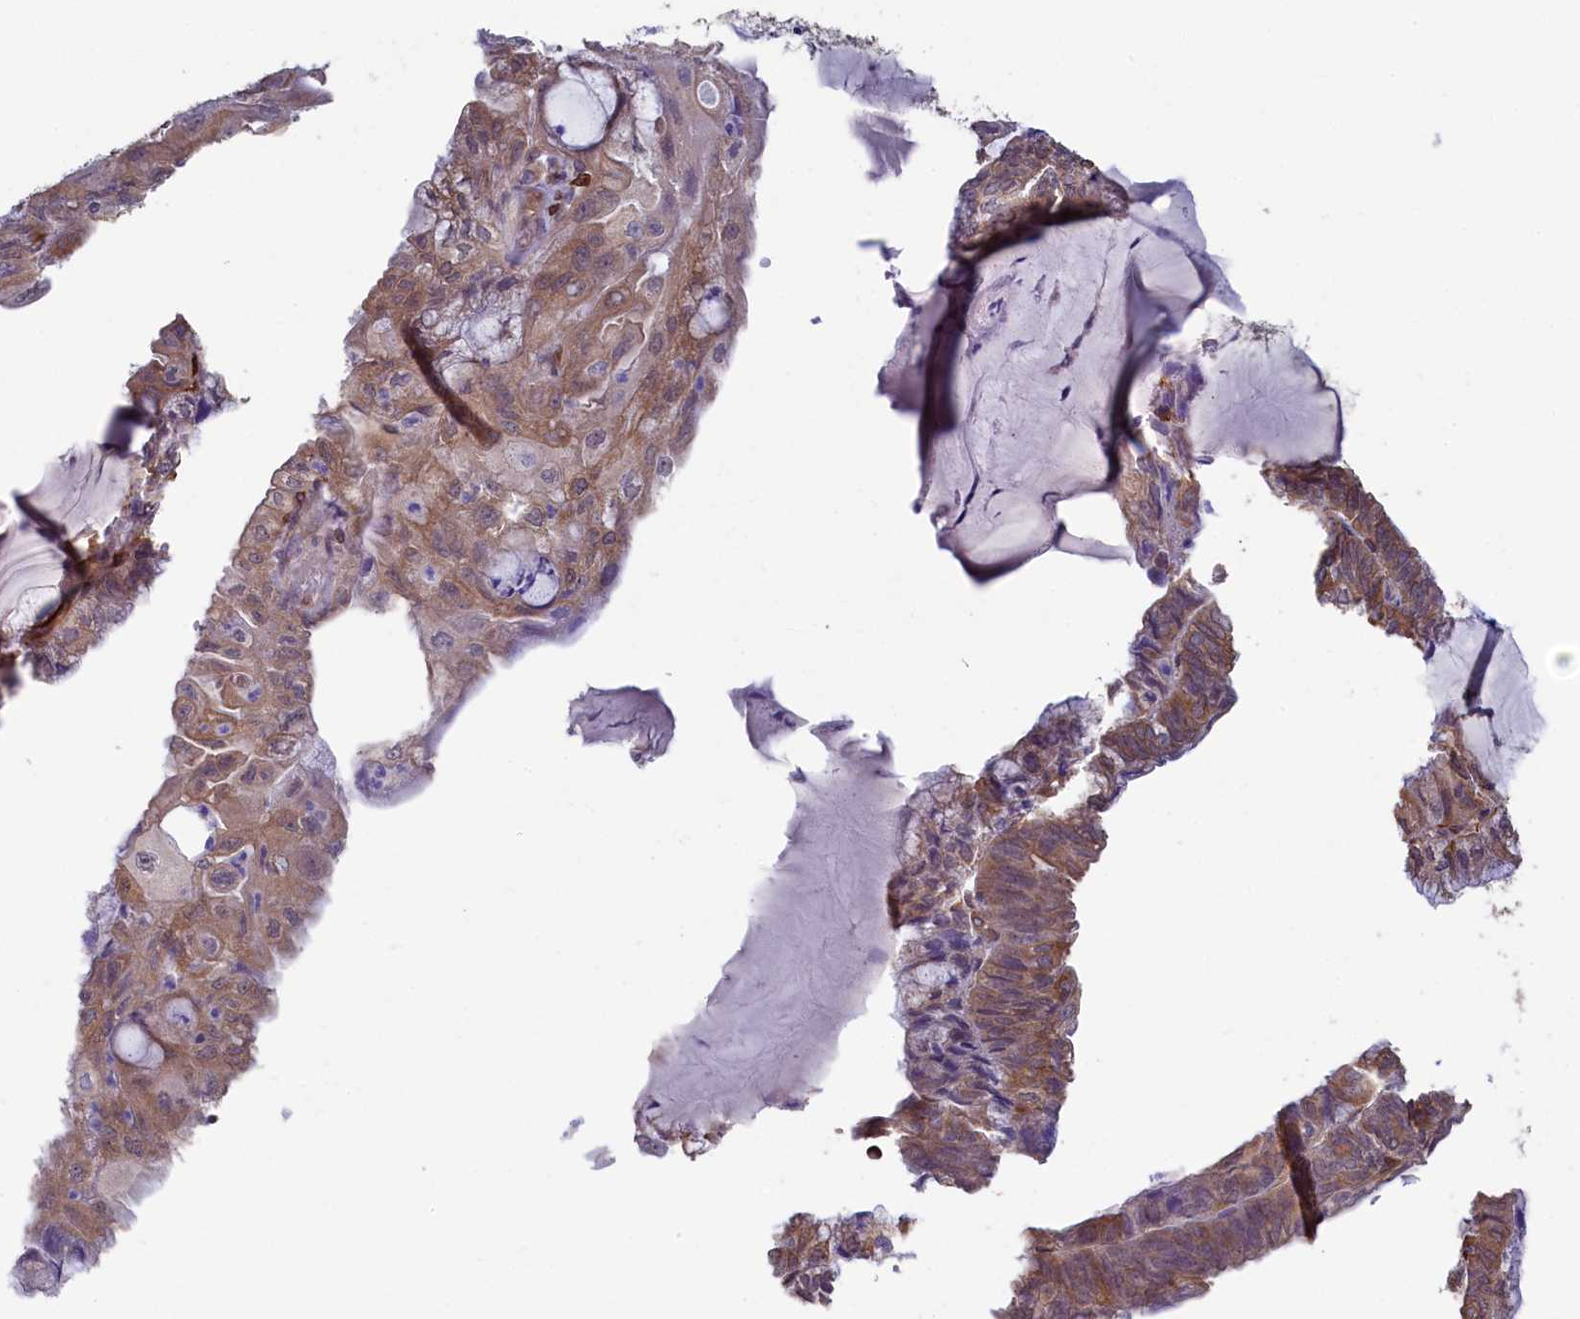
{"staining": {"intensity": "moderate", "quantity": ">75%", "location": "cytoplasmic/membranous"}, "tissue": "endometrial cancer", "cell_type": "Tumor cells", "image_type": "cancer", "snomed": [{"axis": "morphology", "description": "Adenocarcinoma, NOS"}, {"axis": "topography", "description": "Endometrium"}], "caption": "Immunohistochemical staining of human endometrial adenocarcinoma shows medium levels of moderate cytoplasmic/membranous positivity in approximately >75% of tumor cells.", "gene": "SPATA2L", "patient": {"sex": "female", "age": 81}}